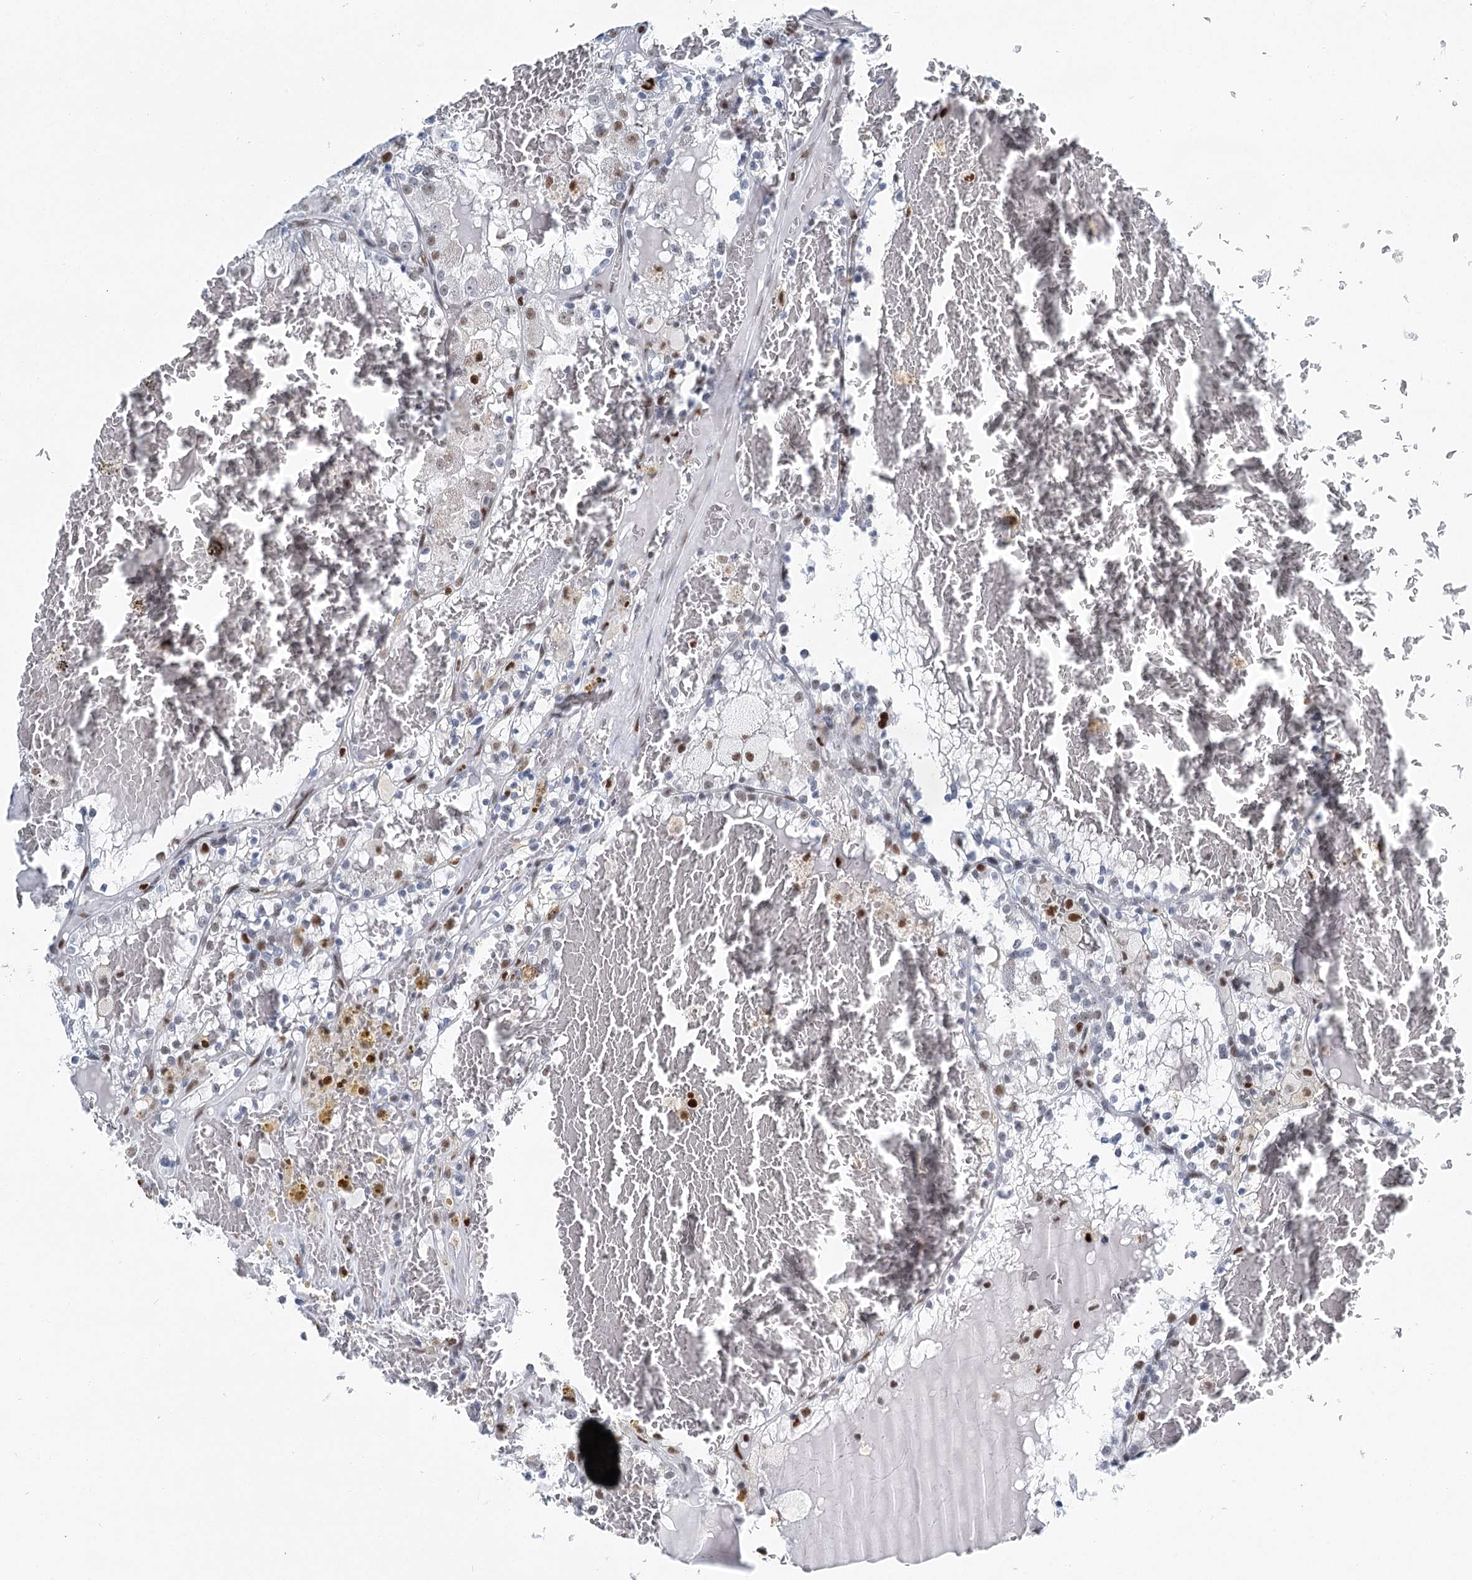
{"staining": {"intensity": "moderate", "quantity": "<25%", "location": "nuclear"}, "tissue": "renal cancer", "cell_type": "Tumor cells", "image_type": "cancer", "snomed": [{"axis": "morphology", "description": "Adenocarcinoma, NOS"}, {"axis": "topography", "description": "Kidney"}], "caption": "Moderate nuclear expression for a protein is seen in approximately <25% of tumor cells of renal cancer using immunohistochemistry.", "gene": "HAT1", "patient": {"sex": "female", "age": 56}}